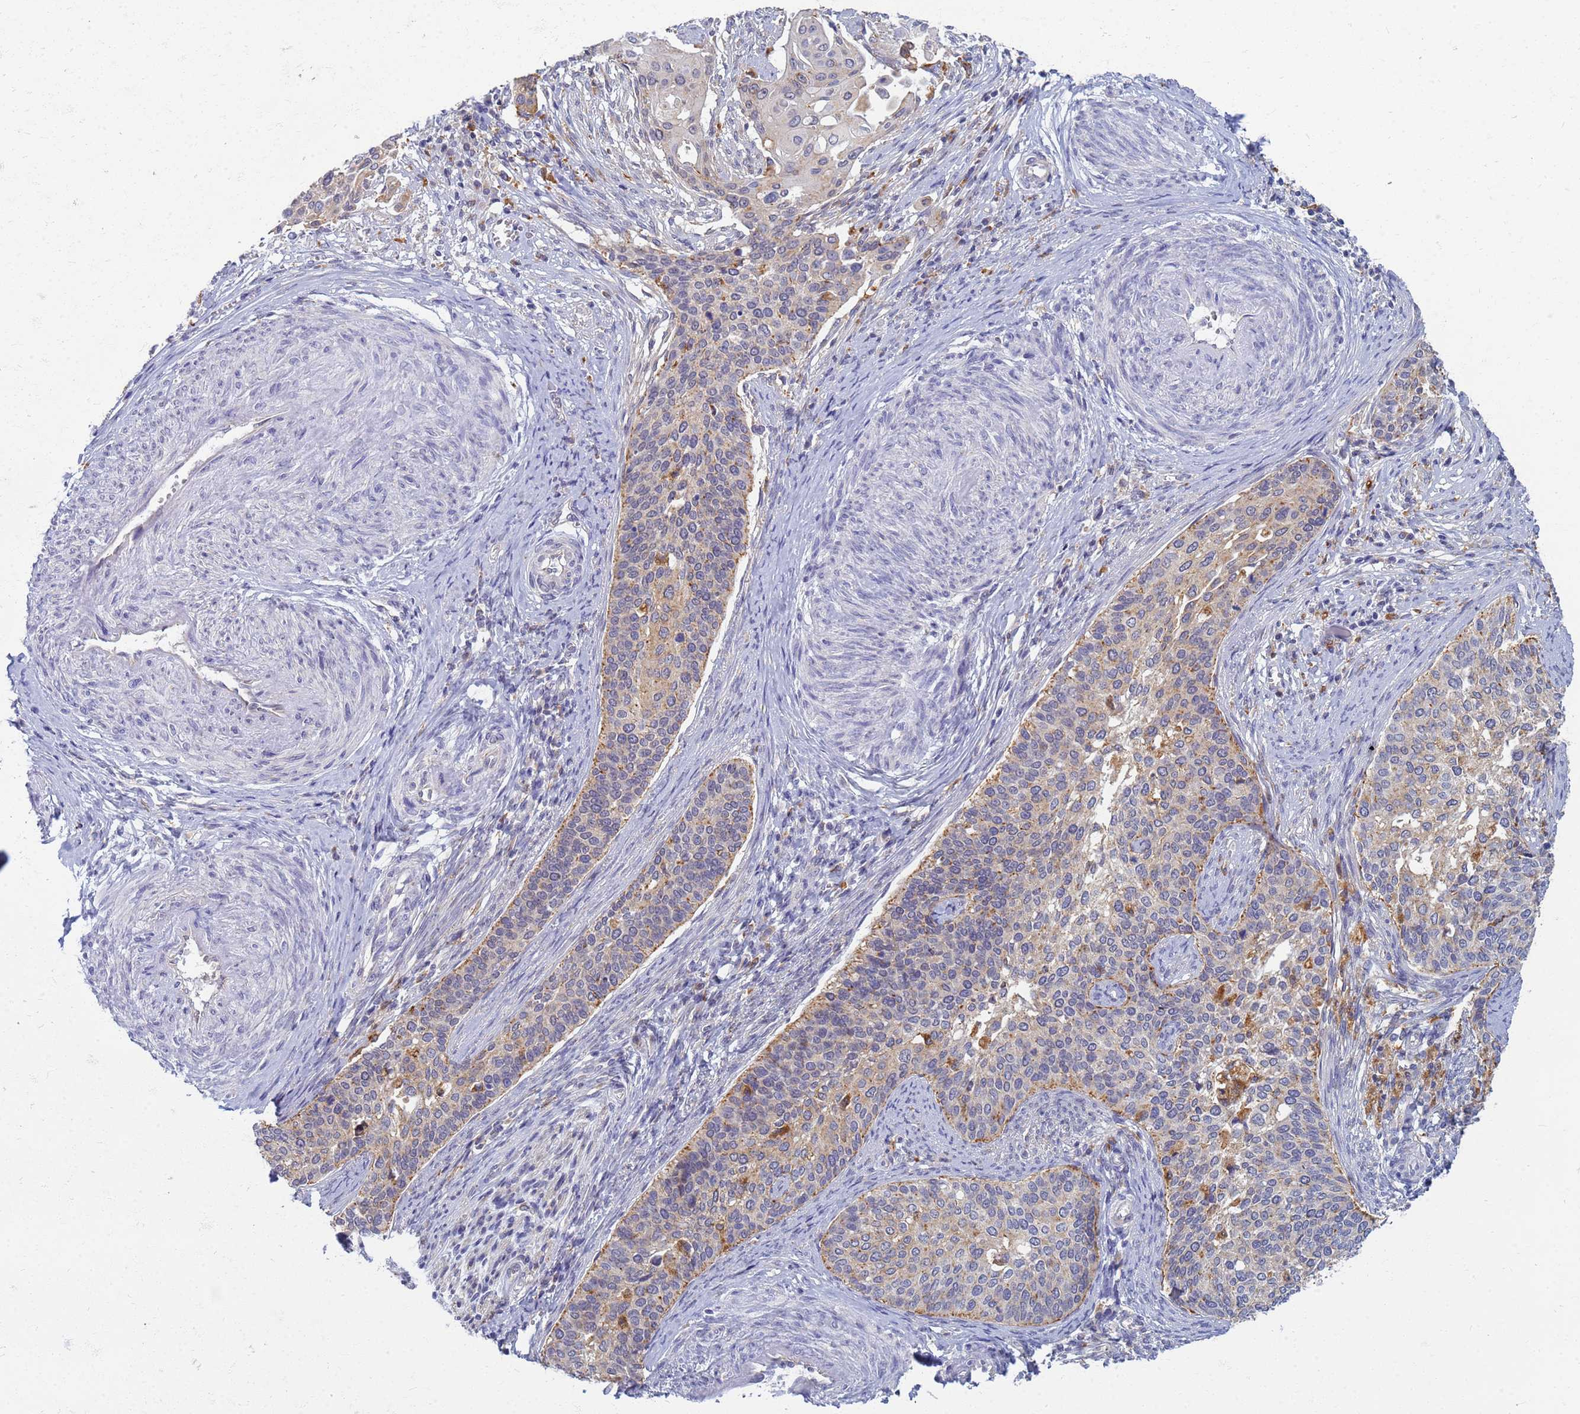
{"staining": {"intensity": "moderate", "quantity": "<25%", "location": "cytoplasmic/membranous"}, "tissue": "cervical cancer", "cell_type": "Tumor cells", "image_type": "cancer", "snomed": [{"axis": "morphology", "description": "Squamous cell carcinoma, NOS"}, {"axis": "topography", "description": "Cervix"}], "caption": "Tumor cells reveal moderate cytoplasmic/membranous expression in about <25% of cells in cervical squamous cell carcinoma.", "gene": "ATP6V1E1", "patient": {"sex": "female", "age": 44}}